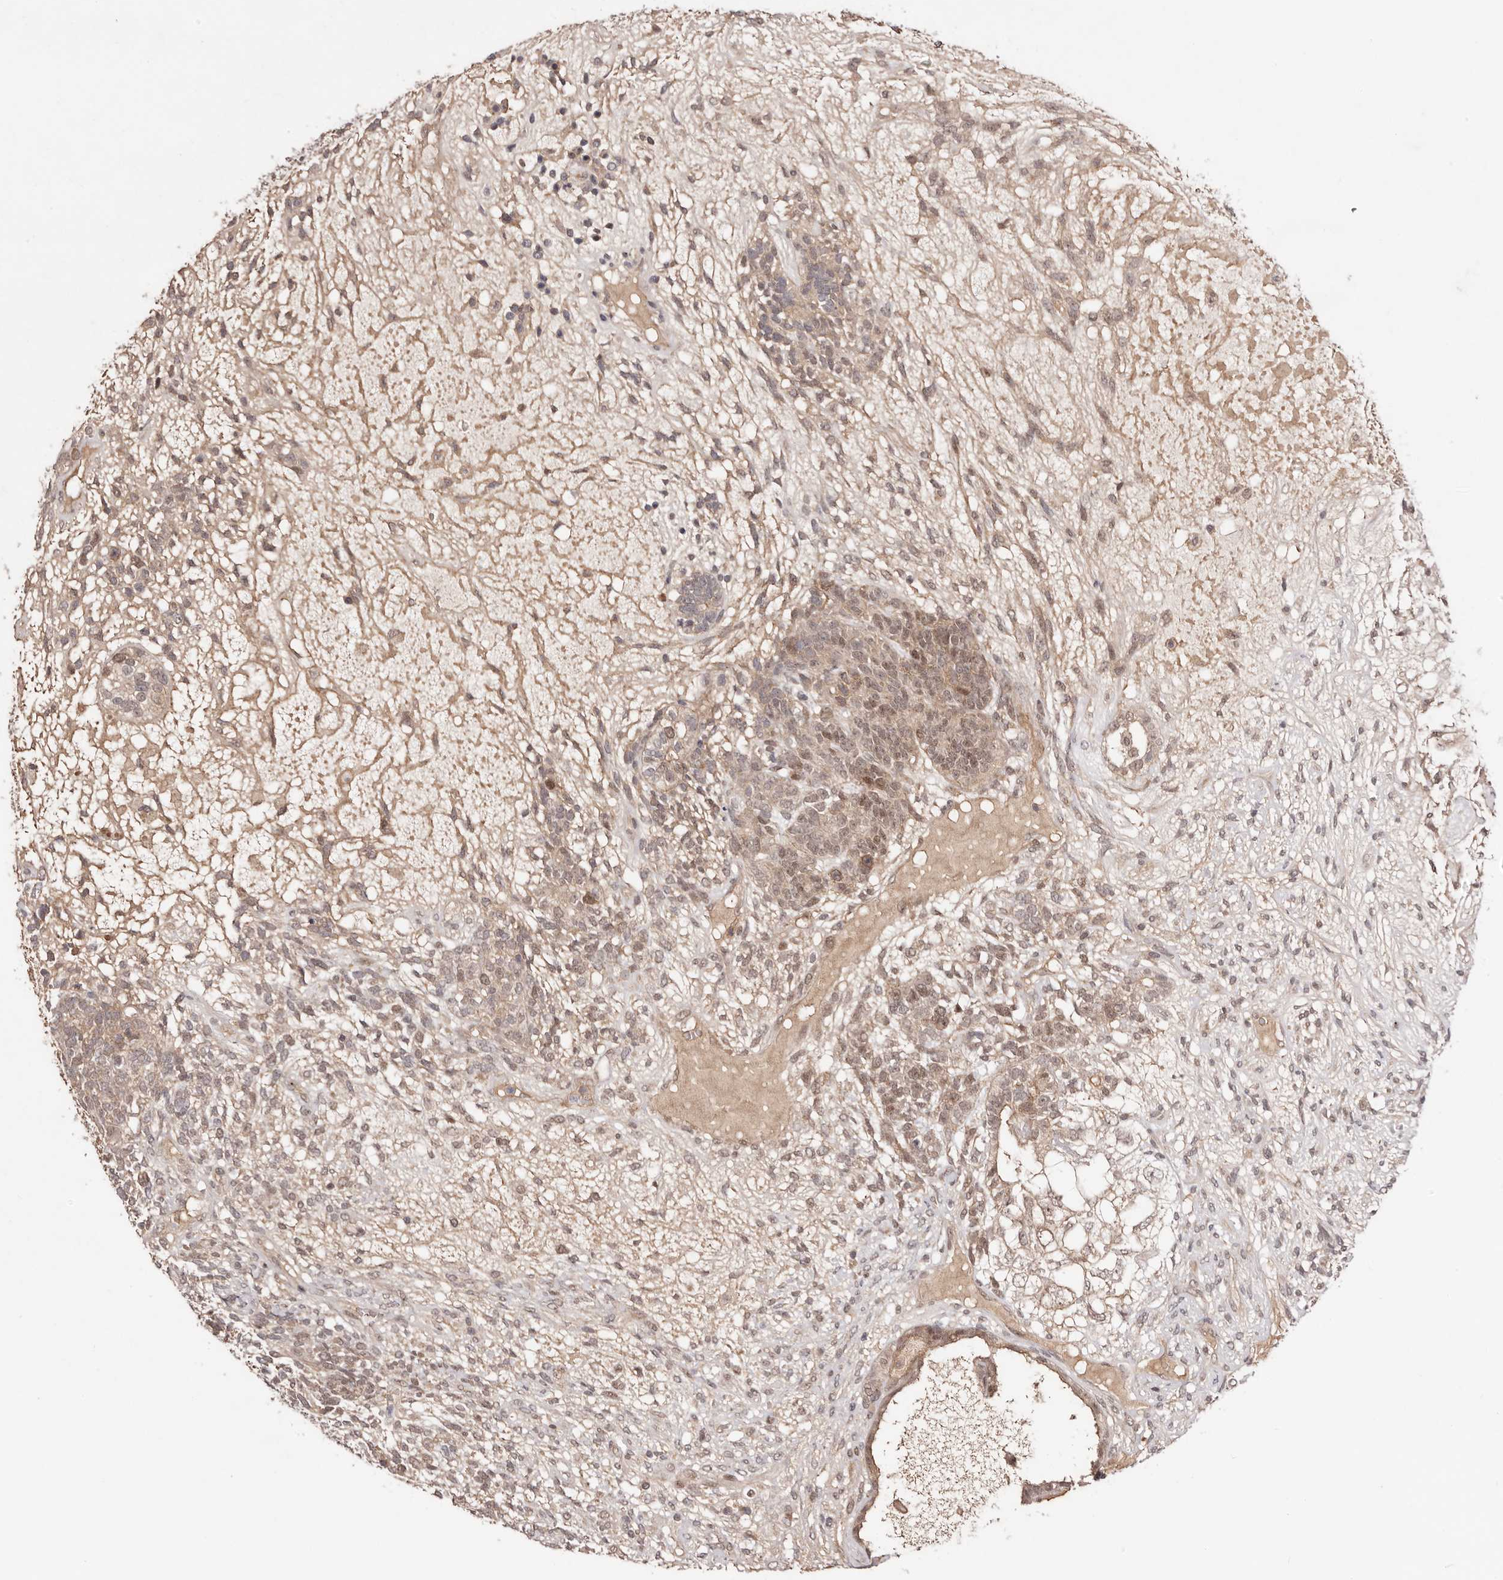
{"staining": {"intensity": "weak", "quantity": ">75%", "location": "cytoplasmic/membranous,nuclear"}, "tissue": "testis cancer", "cell_type": "Tumor cells", "image_type": "cancer", "snomed": [{"axis": "morphology", "description": "Seminoma, NOS"}, {"axis": "morphology", "description": "Carcinoma, Embryonal, NOS"}, {"axis": "topography", "description": "Testis"}], "caption": "Tumor cells display low levels of weak cytoplasmic/membranous and nuclear positivity in about >75% of cells in human testis cancer (seminoma). (DAB IHC with brightfield microscopy, high magnification).", "gene": "EGR3", "patient": {"sex": "male", "age": 28}}